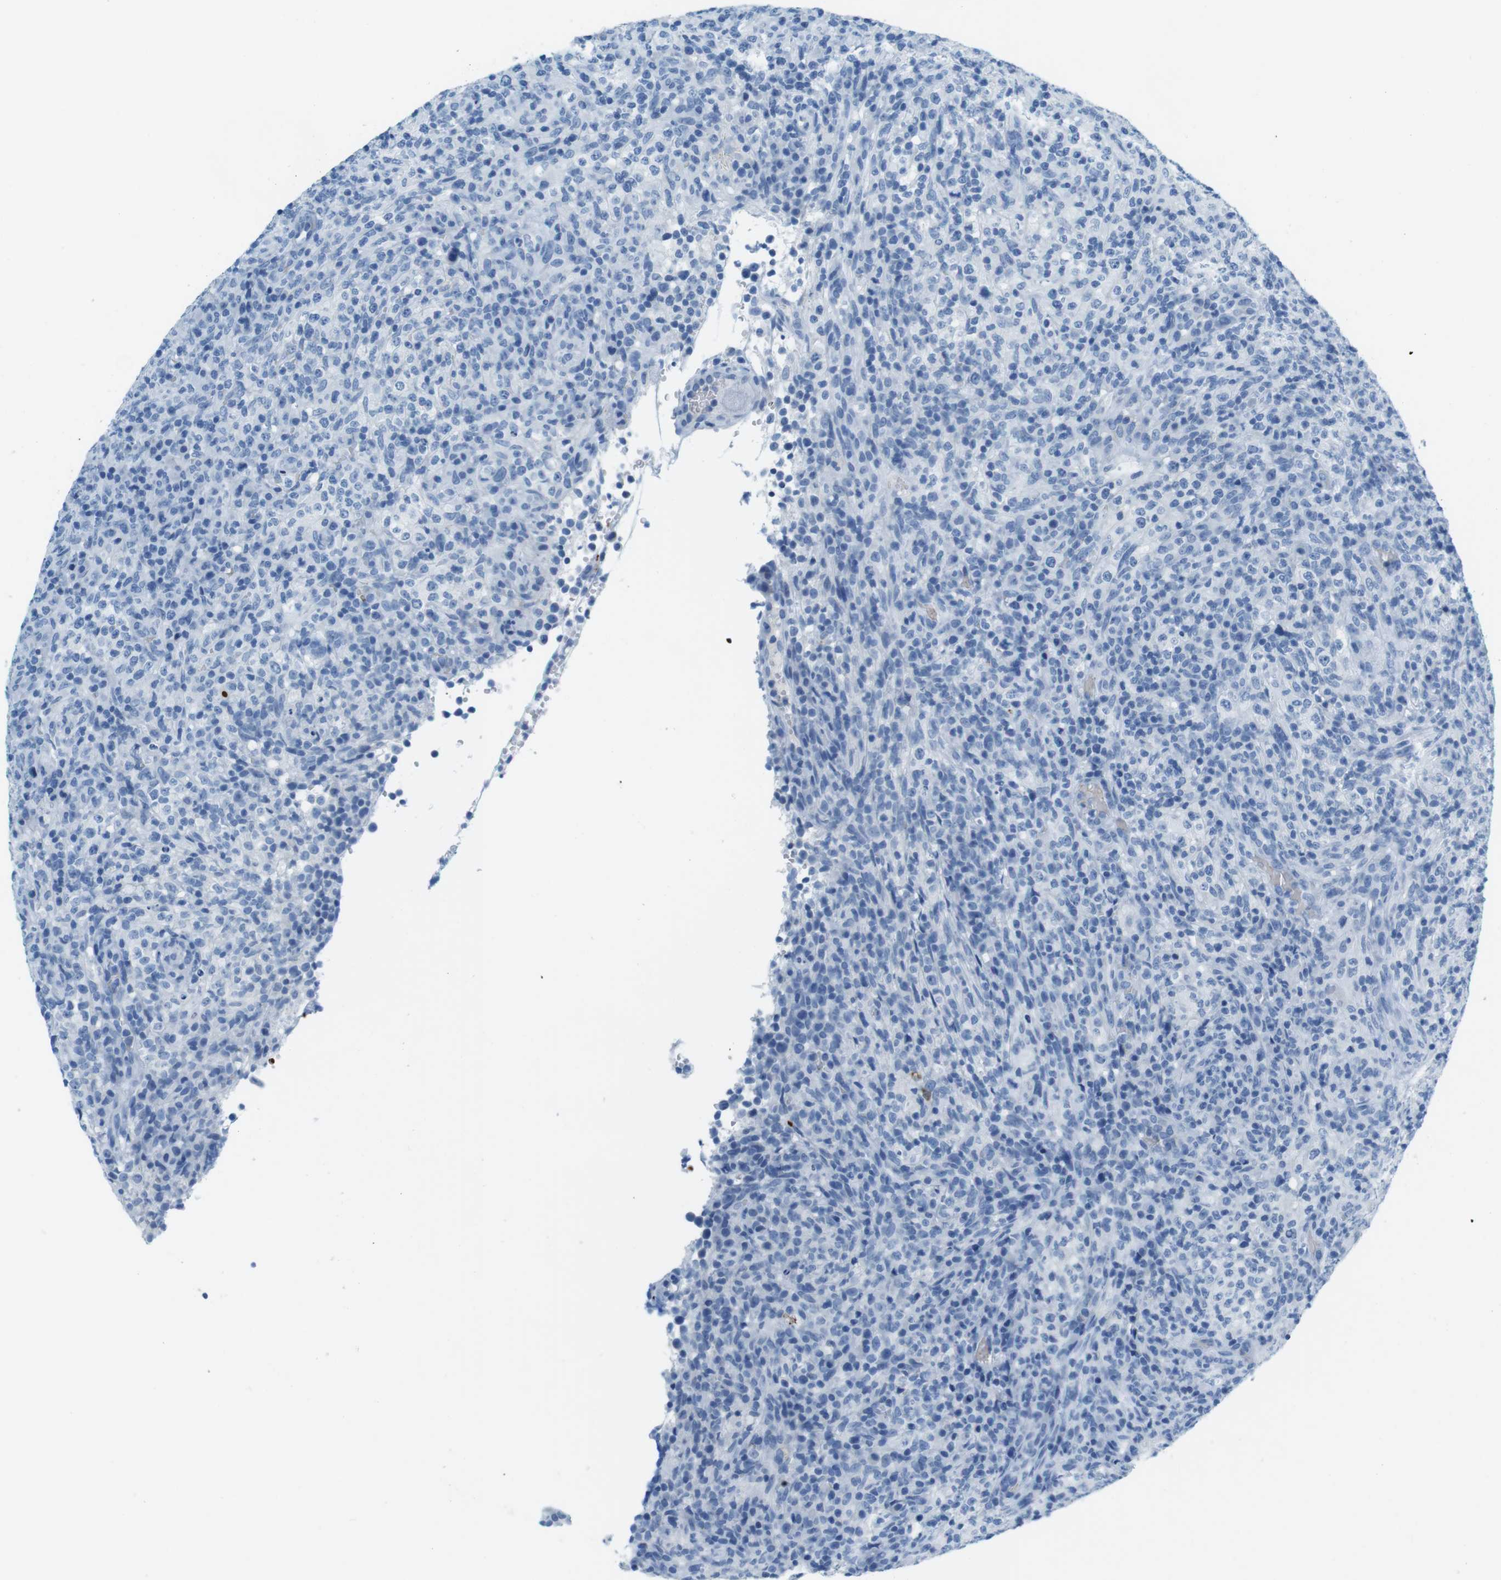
{"staining": {"intensity": "negative", "quantity": "none", "location": "none"}, "tissue": "lymphoma", "cell_type": "Tumor cells", "image_type": "cancer", "snomed": [{"axis": "morphology", "description": "Malignant lymphoma, non-Hodgkin's type, High grade"}, {"axis": "topography", "description": "Lymph node"}], "caption": "Human high-grade malignant lymphoma, non-Hodgkin's type stained for a protein using immunohistochemistry exhibits no expression in tumor cells.", "gene": "TFAP2C", "patient": {"sex": "female", "age": 76}}